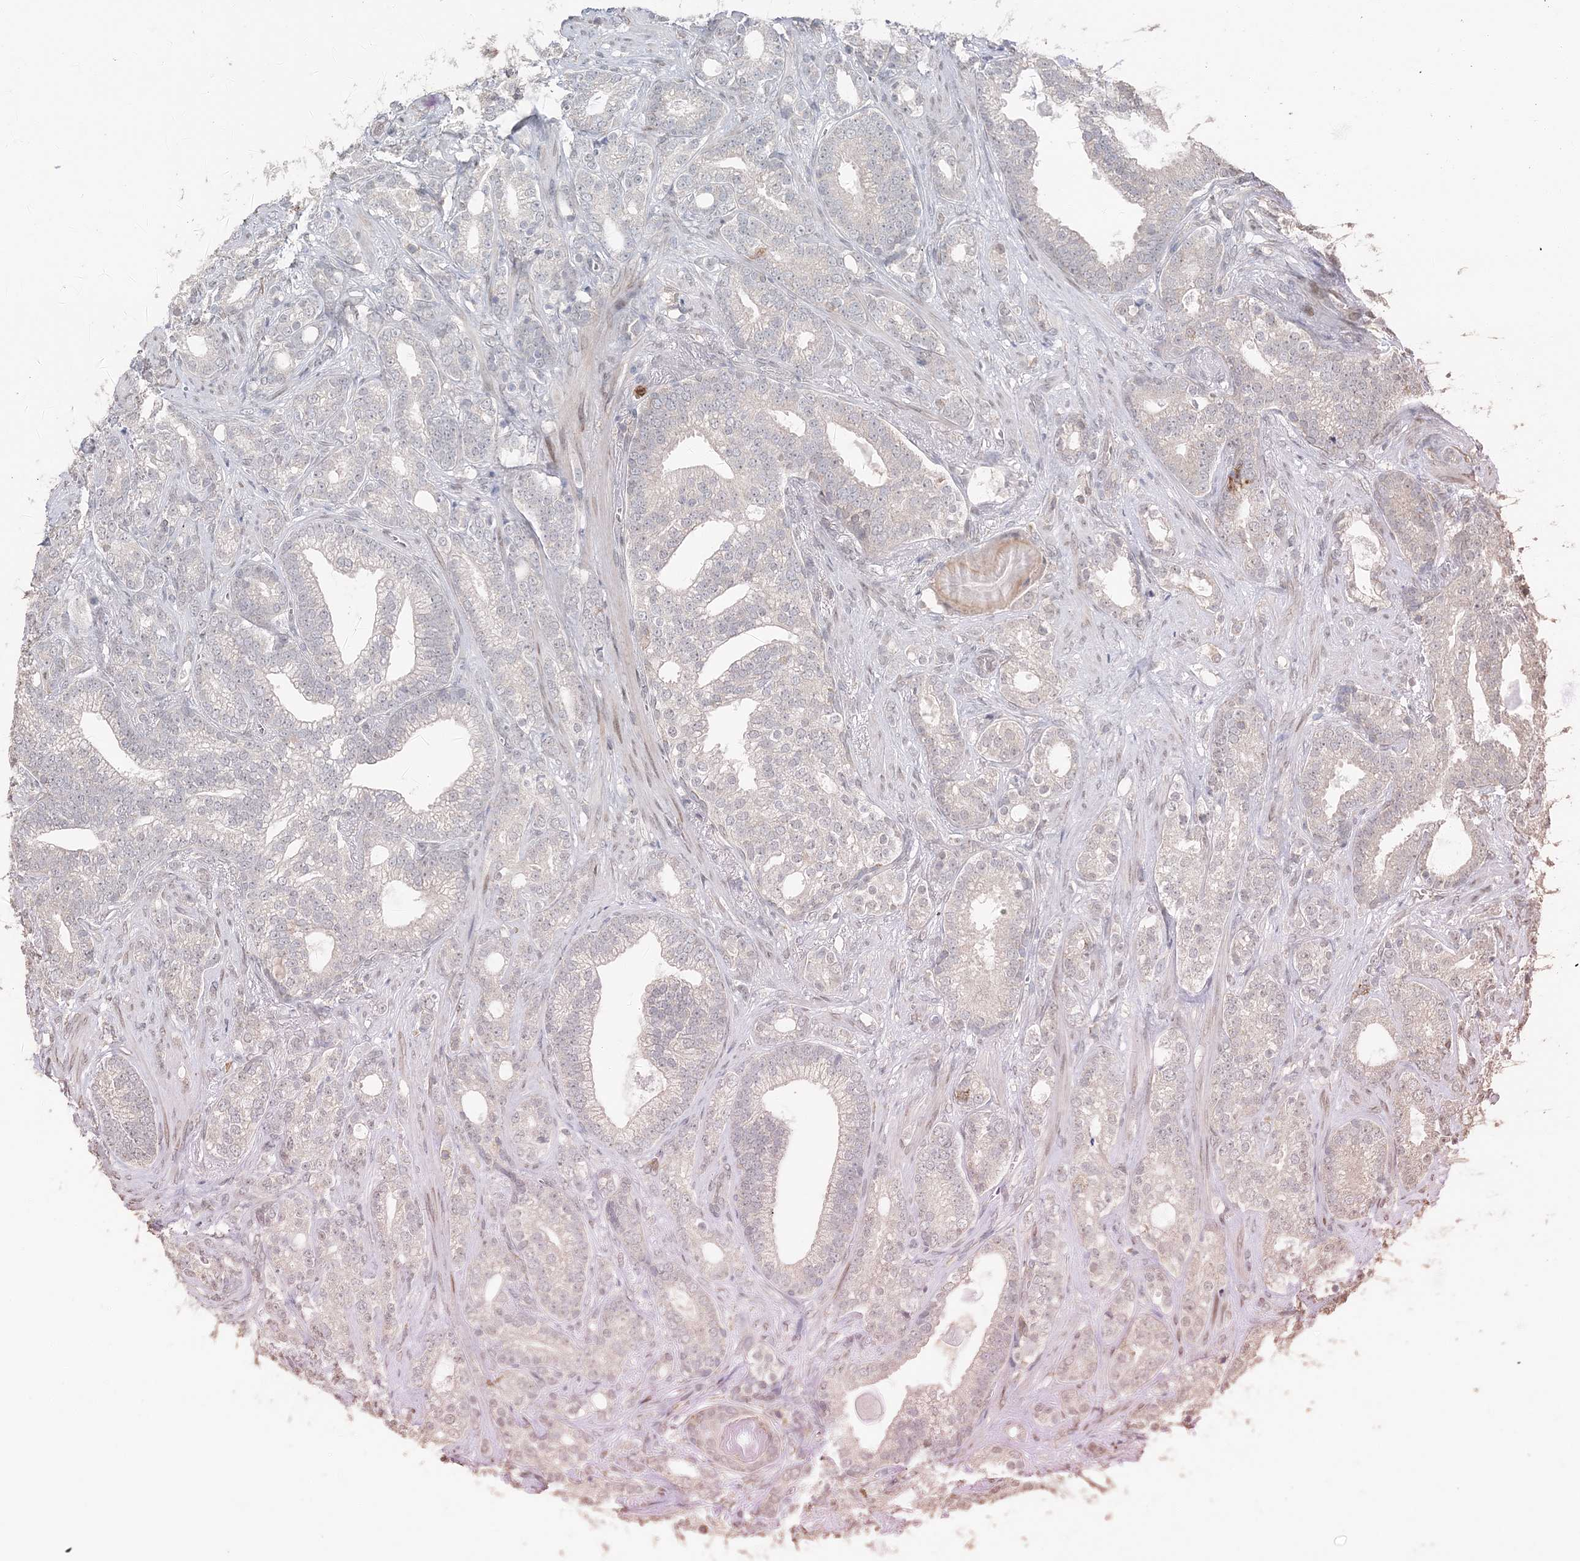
{"staining": {"intensity": "negative", "quantity": "none", "location": "none"}, "tissue": "prostate cancer", "cell_type": "Tumor cells", "image_type": "cancer", "snomed": [{"axis": "morphology", "description": "Adenocarcinoma, High grade"}, {"axis": "topography", "description": "Prostate and seminal vesicle, NOS"}], "caption": "A micrograph of human prostate cancer (adenocarcinoma (high-grade)) is negative for staining in tumor cells. Brightfield microscopy of IHC stained with DAB (brown) and hematoxylin (blue), captured at high magnification.", "gene": "FAM110A", "patient": {"sex": "male", "age": 67}}